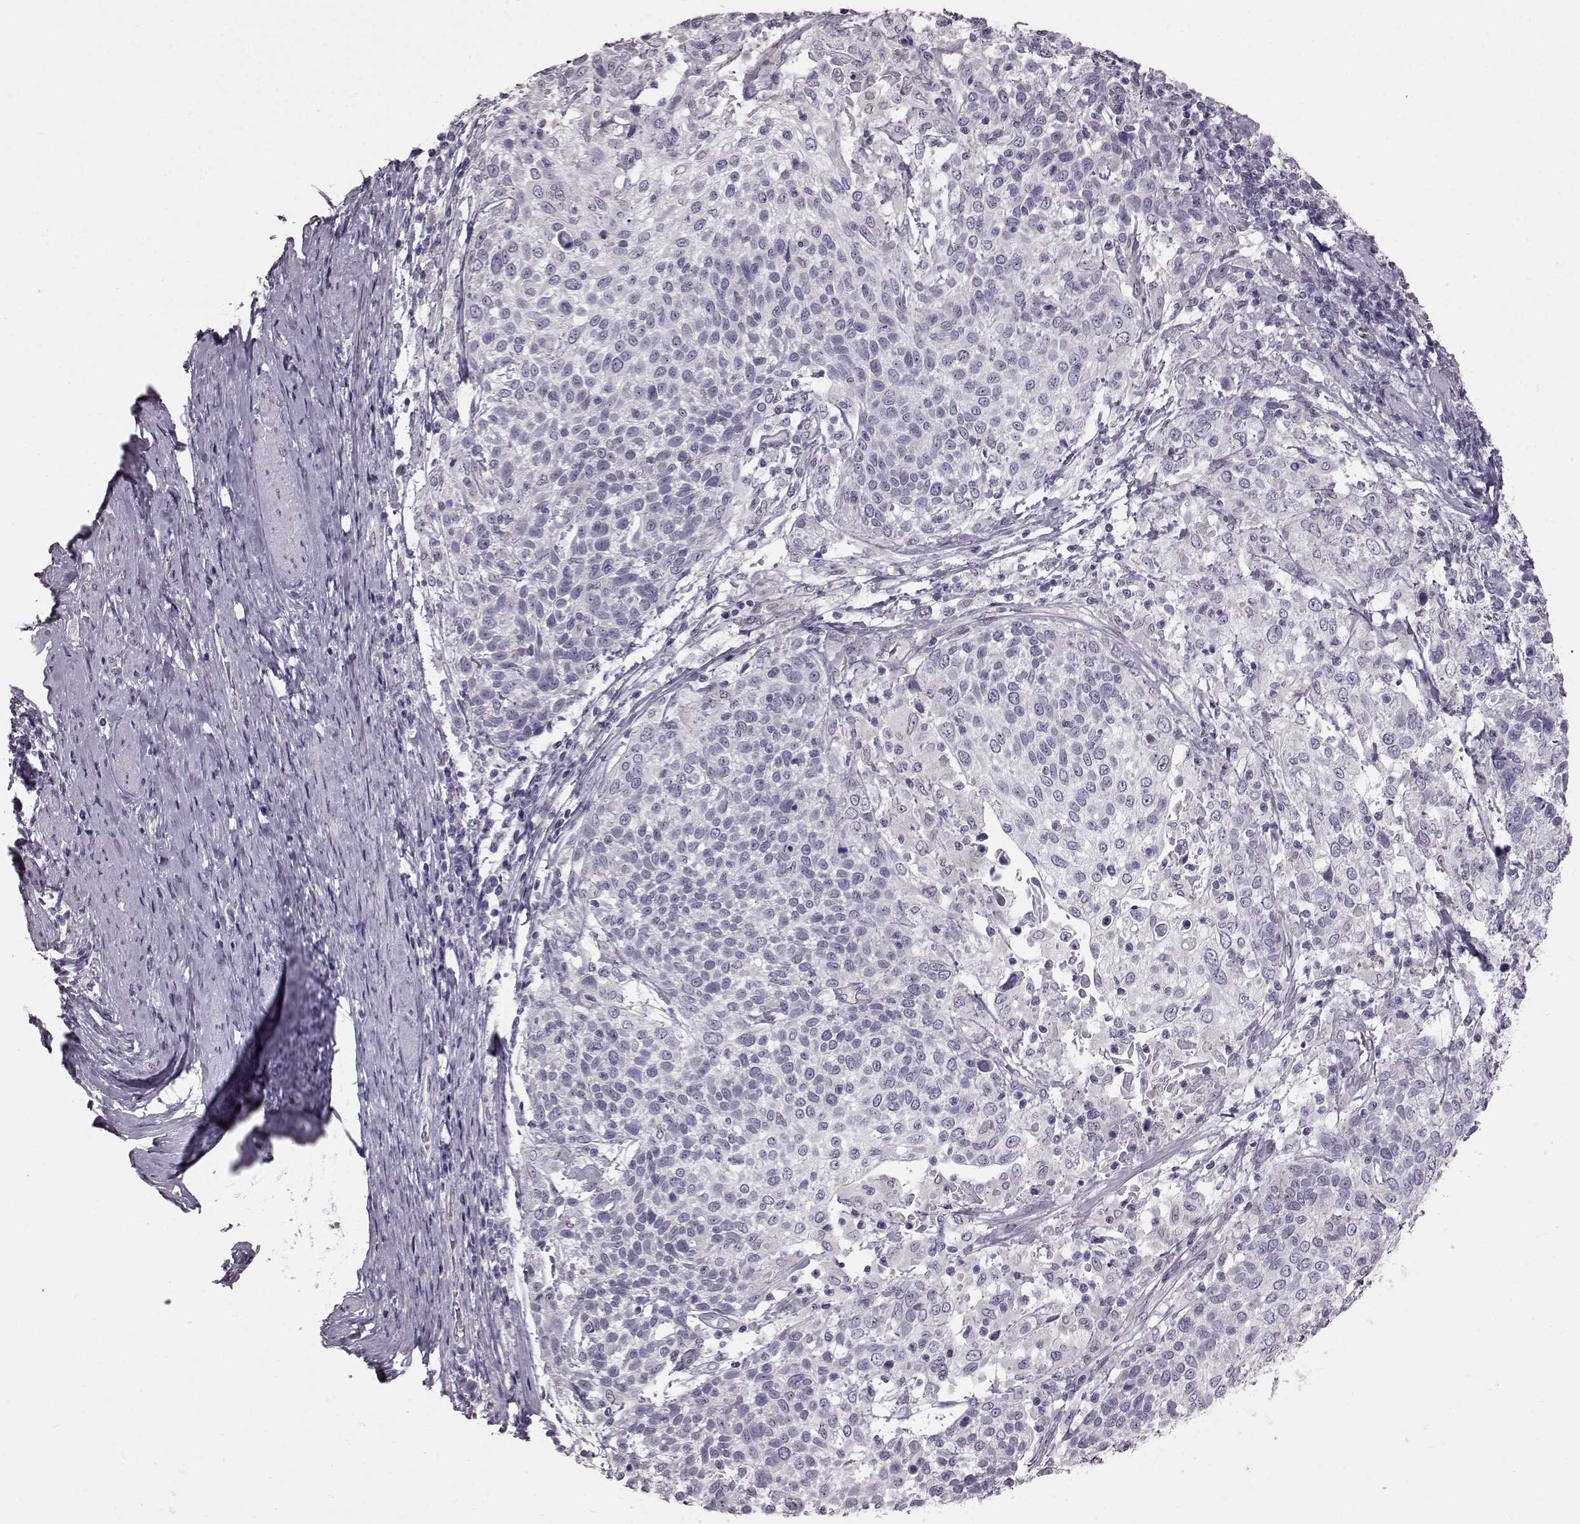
{"staining": {"intensity": "negative", "quantity": "none", "location": "none"}, "tissue": "cervical cancer", "cell_type": "Tumor cells", "image_type": "cancer", "snomed": [{"axis": "morphology", "description": "Squamous cell carcinoma, NOS"}, {"axis": "topography", "description": "Cervix"}], "caption": "There is no significant staining in tumor cells of cervical cancer (squamous cell carcinoma).", "gene": "TCHHL1", "patient": {"sex": "female", "age": 61}}